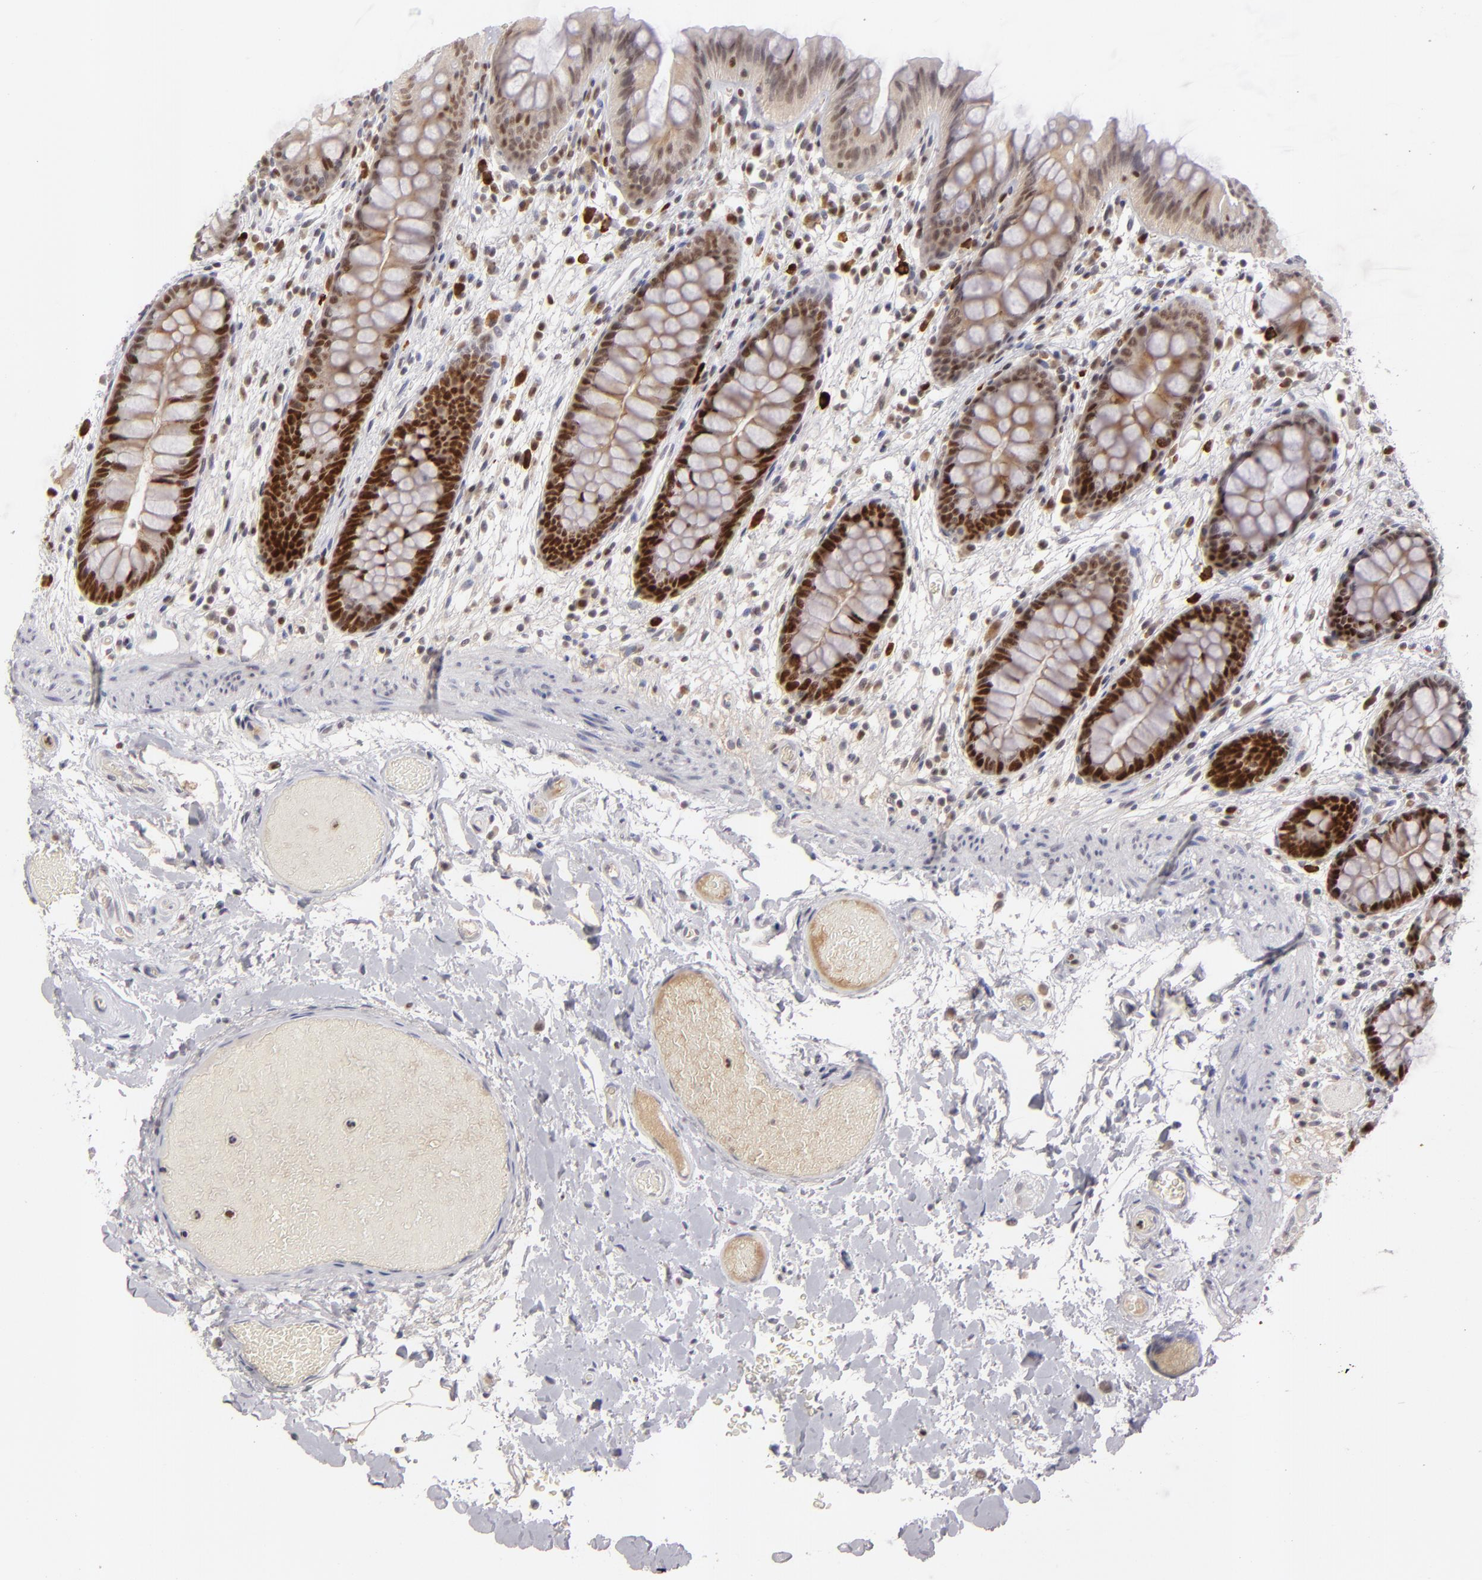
{"staining": {"intensity": "negative", "quantity": "none", "location": "none"}, "tissue": "colon", "cell_type": "Endothelial cells", "image_type": "normal", "snomed": [{"axis": "morphology", "description": "Normal tissue, NOS"}, {"axis": "topography", "description": "Smooth muscle"}, {"axis": "topography", "description": "Colon"}], "caption": "The micrograph reveals no significant positivity in endothelial cells of colon.", "gene": "FEN1", "patient": {"sex": "male", "age": 67}}